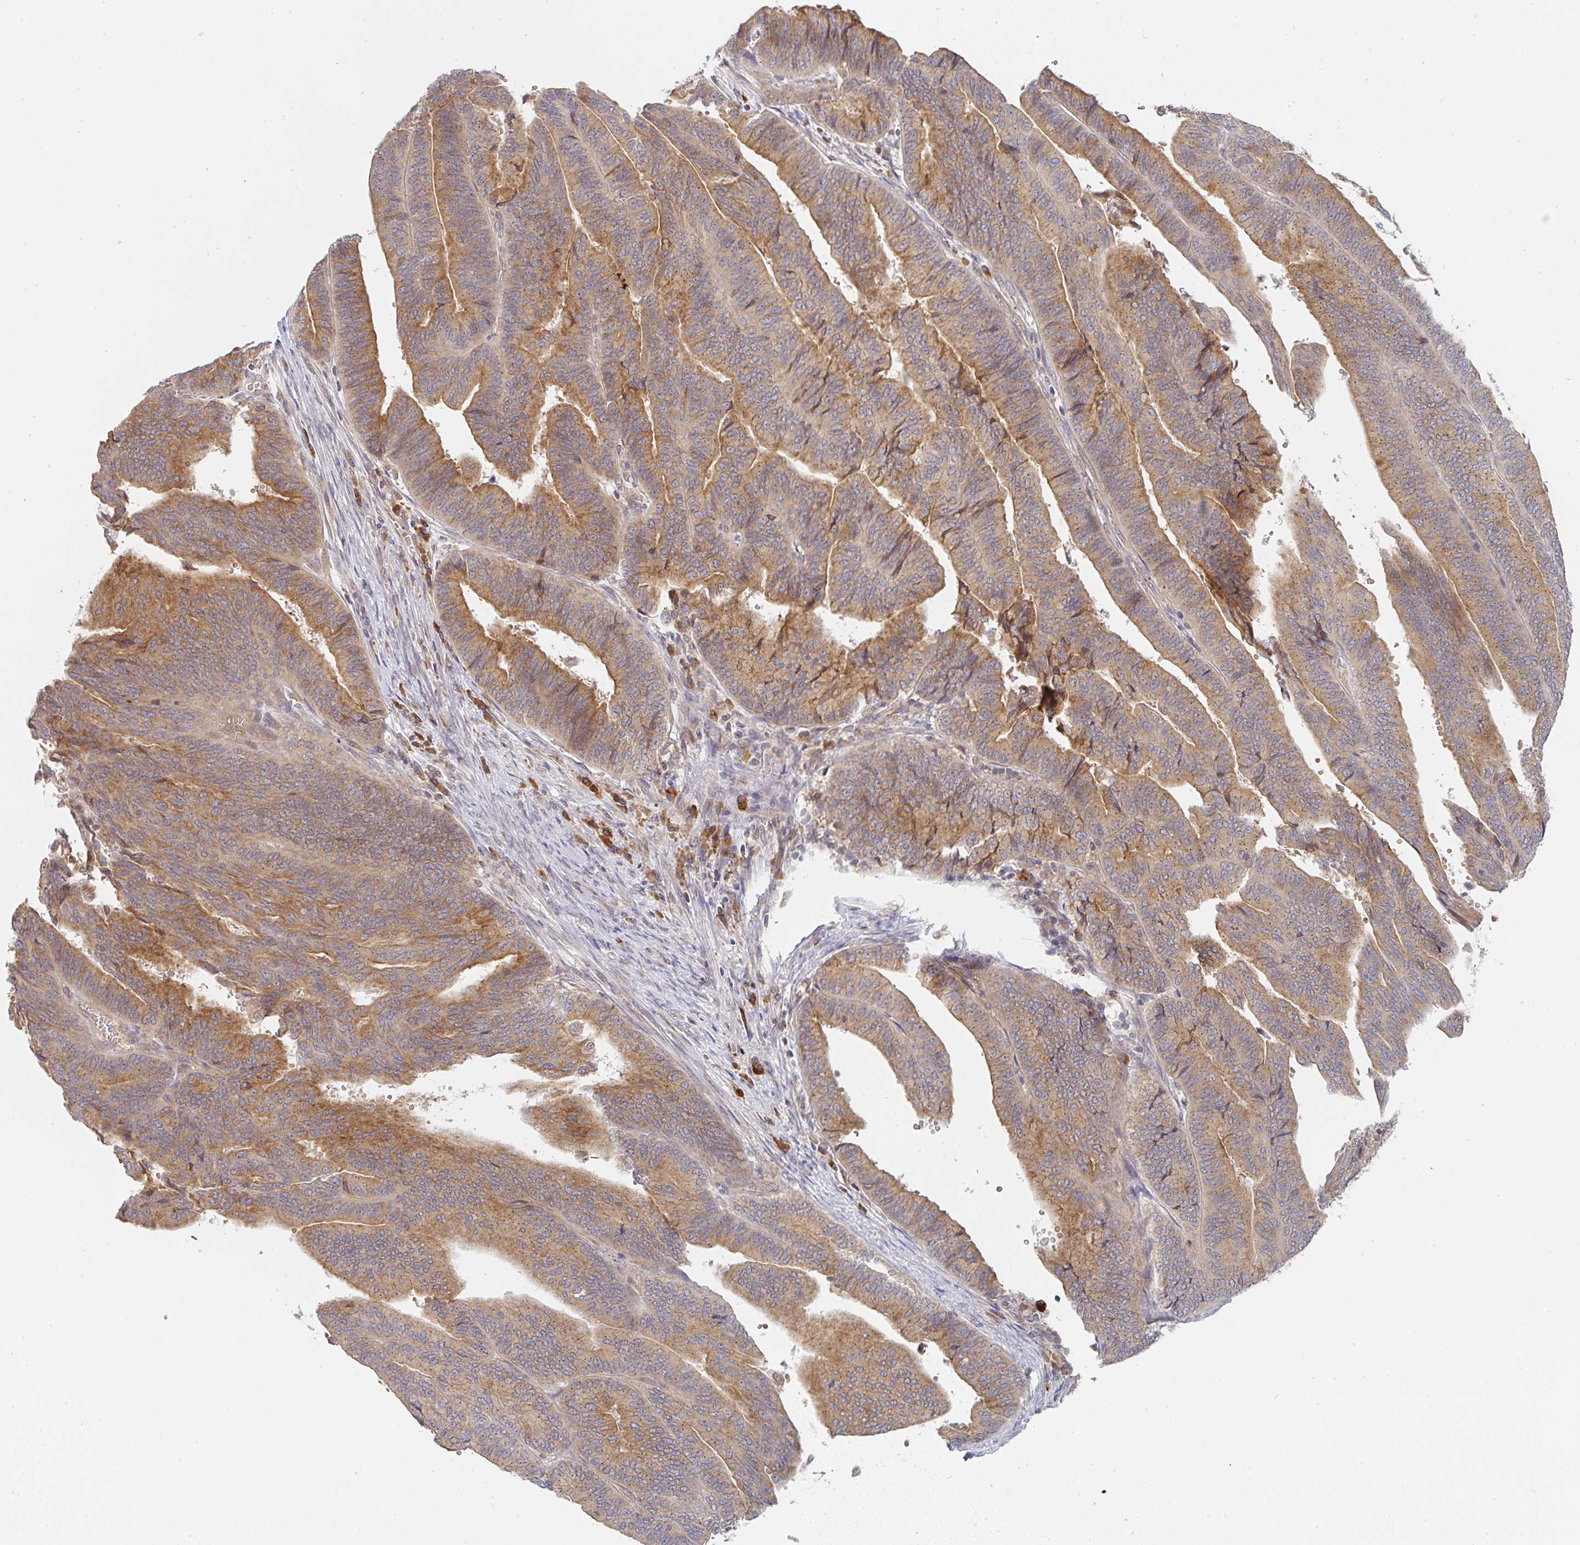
{"staining": {"intensity": "moderate", "quantity": ">75%", "location": "cytoplasmic/membranous"}, "tissue": "endometrial cancer", "cell_type": "Tumor cells", "image_type": "cancer", "snomed": [{"axis": "morphology", "description": "Adenocarcinoma, NOS"}, {"axis": "topography", "description": "Endometrium"}], "caption": "About >75% of tumor cells in endometrial adenocarcinoma show moderate cytoplasmic/membranous protein expression as visualized by brown immunohistochemical staining.", "gene": "DERL2", "patient": {"sex": "female", "age": 65}}